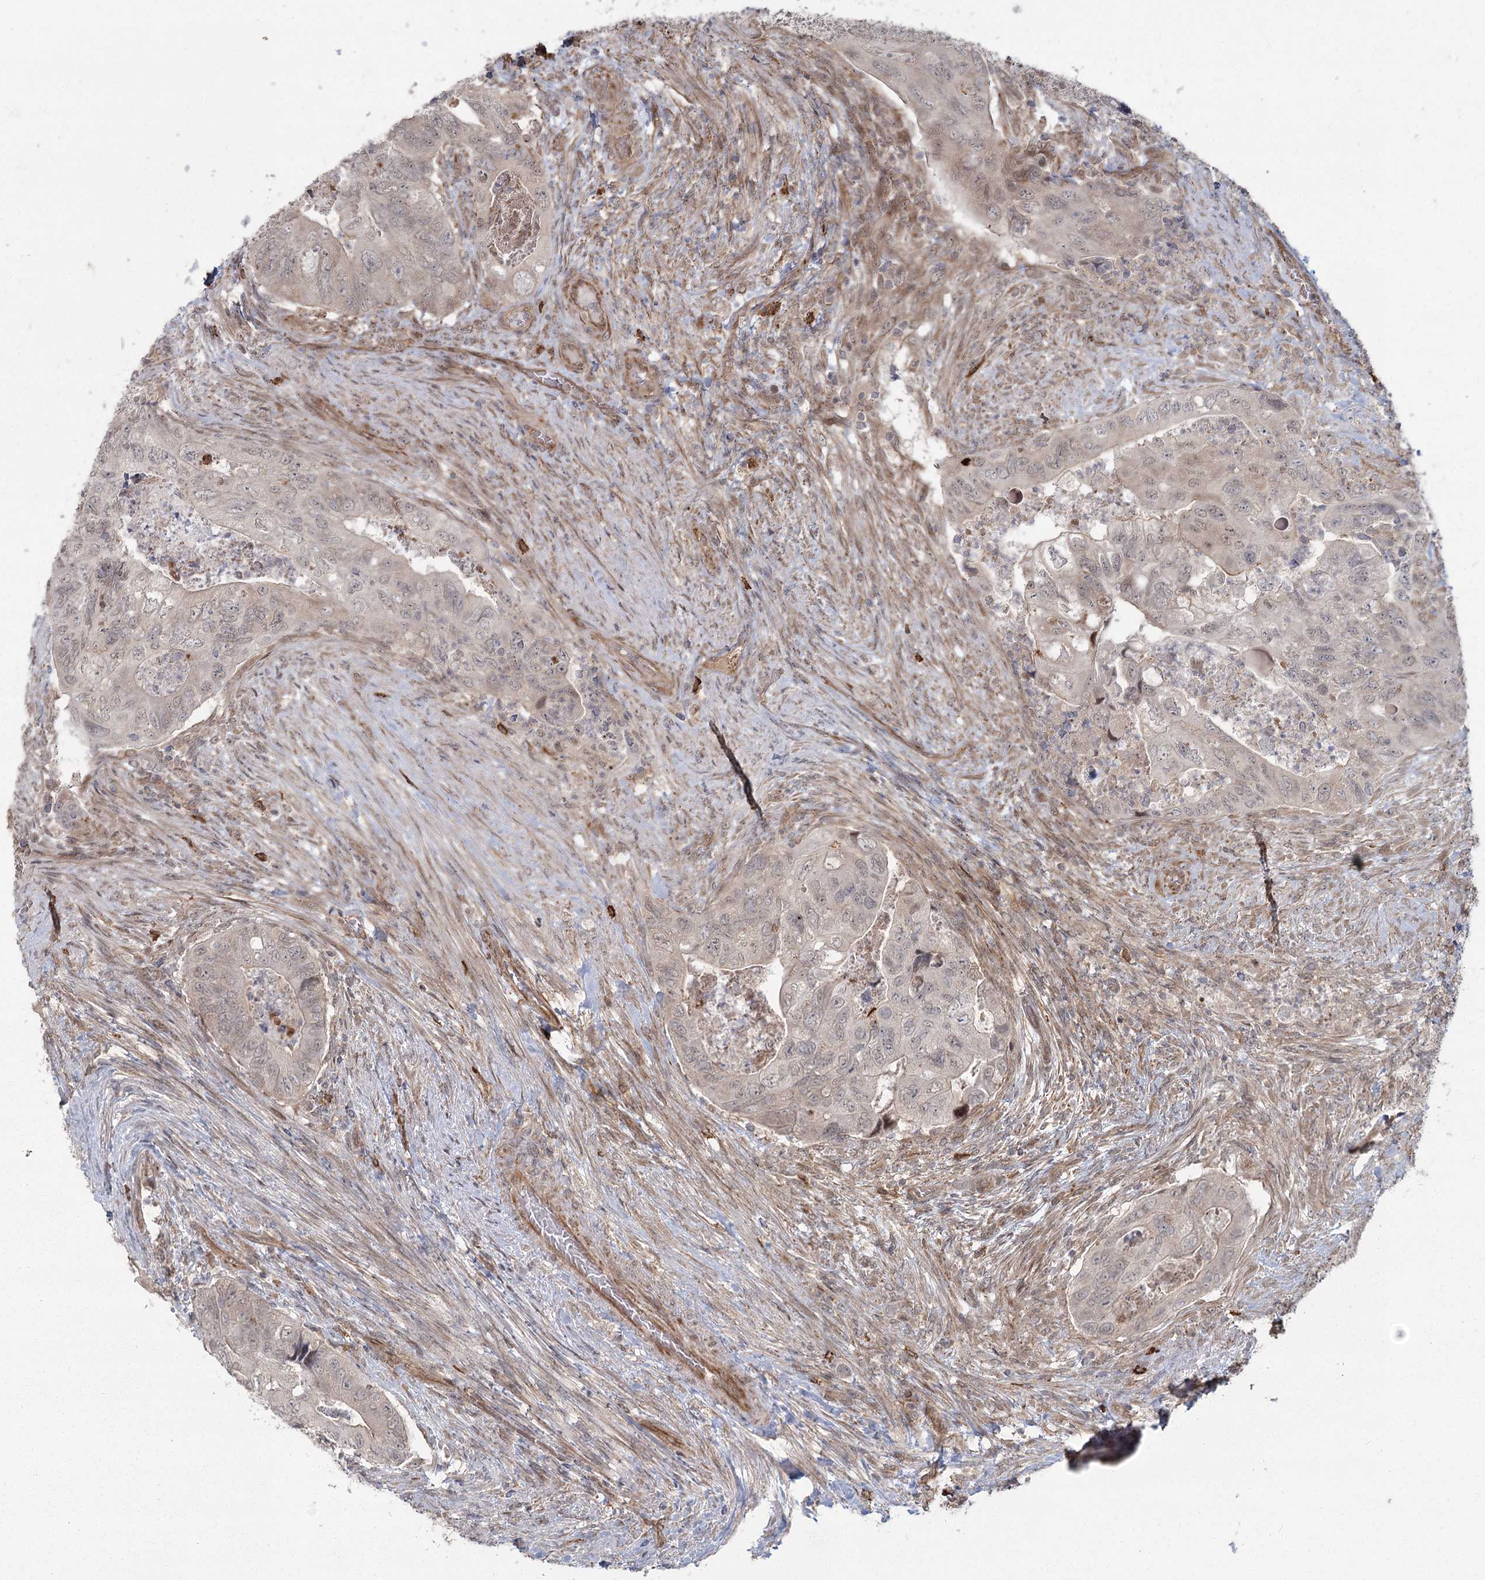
{"staining": {"intensity": "weak", "quantity": "25%-75%", "location": "cytoplasmic/membranous"}, "tissue": "colorectal cancer", "cell_type": "Tumor cells", "image_type": "cancer", "snomed": [{"axis": "morphology", "description": "Adenocarcinoma, NOS"}, {"axis": "topography", "description": "Rectum"}], "caption": "Colorectal cancer stained with a protein marker exhibits weak staining in tumor cells.", "gene": "AP2M1", "patient": {"sex": "male", "age": 63}}